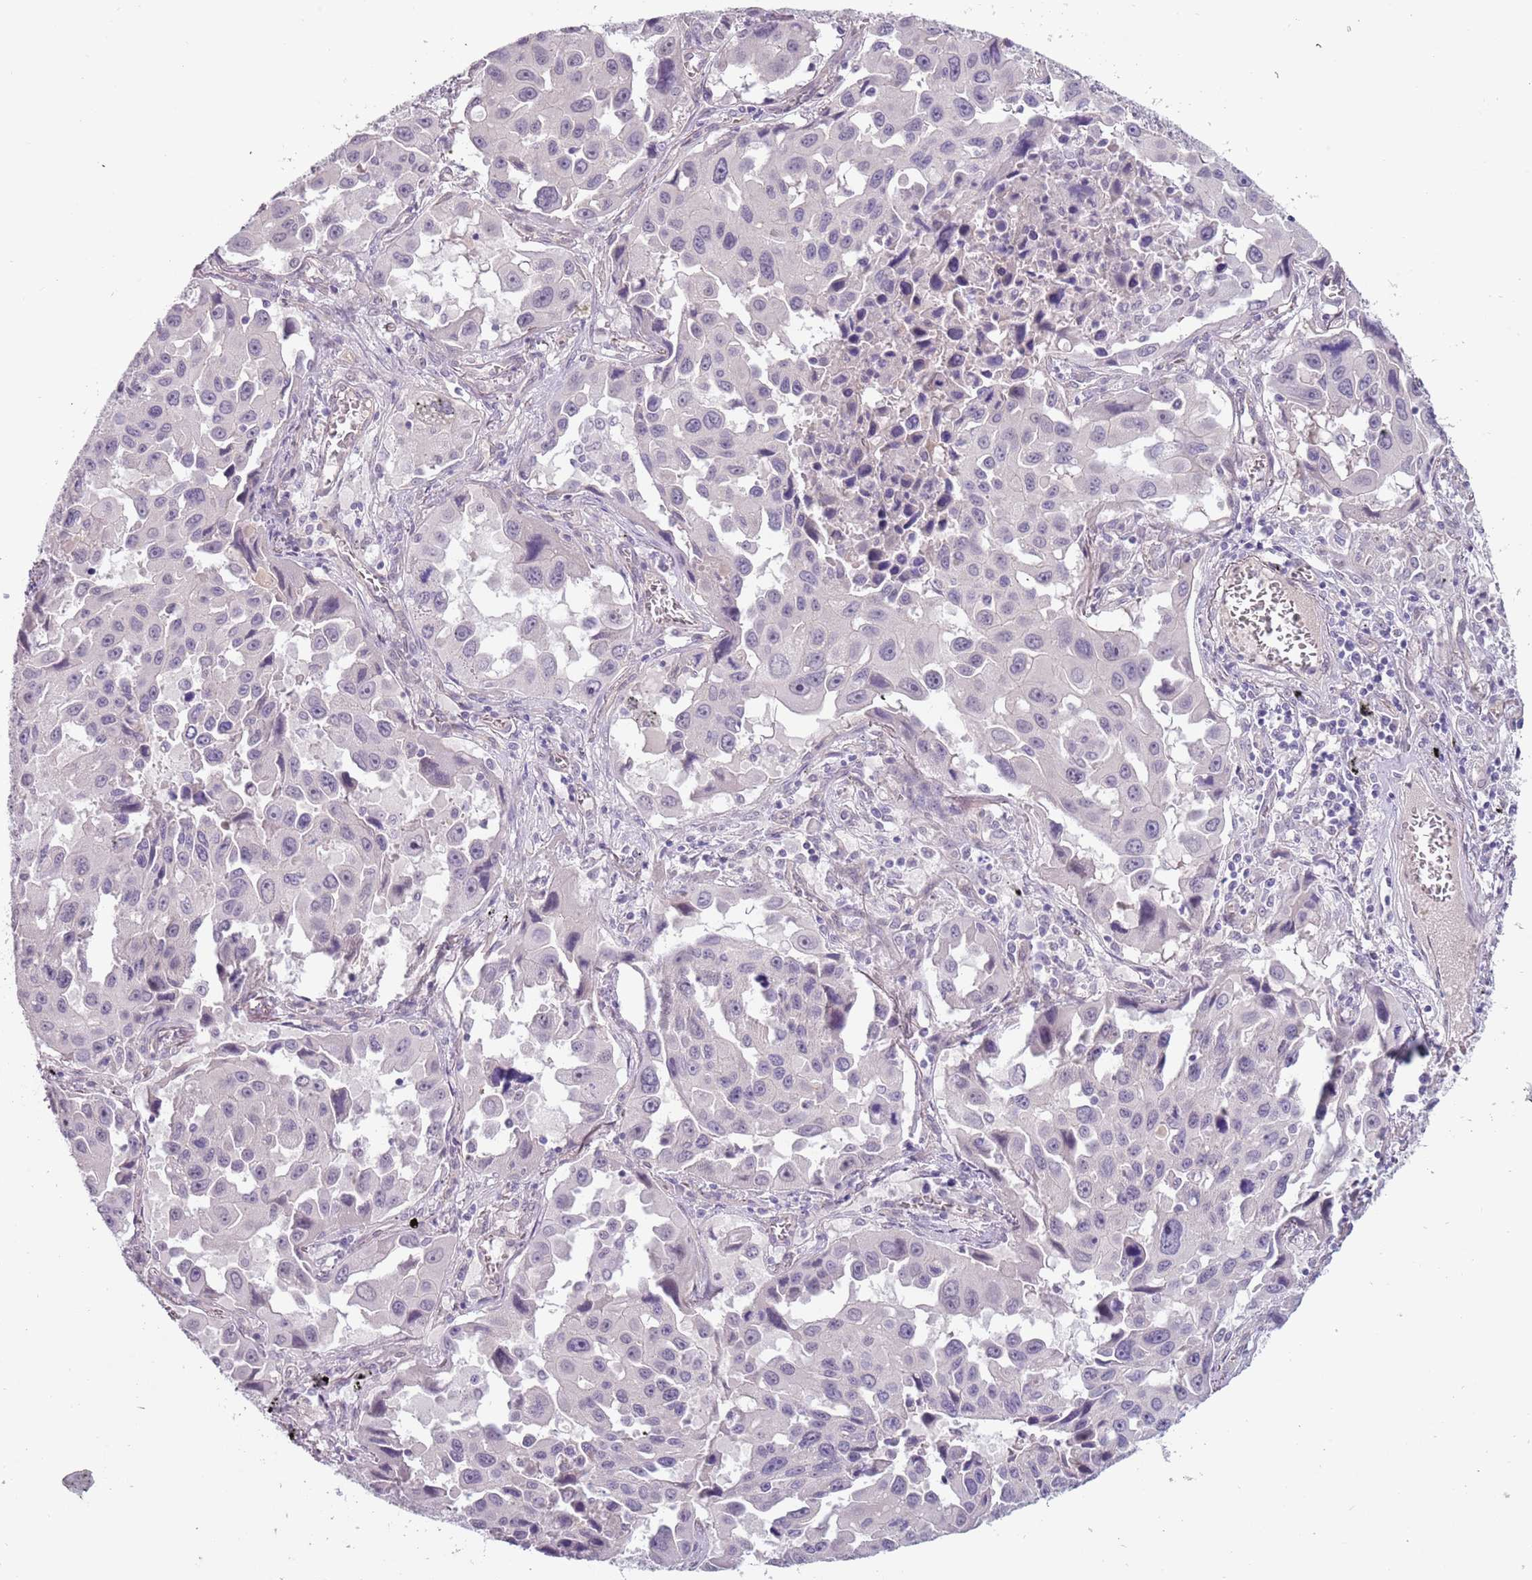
{"staining": {"intensity": "negative", "quantity": "none", "location": "none"}, "tissue": "lung cancer", "cell_type": "Tumor cells", "image_type": "cancer", "snomed": [{"axis": "morphology", "description": "Adenocarcinoma, NOS"}, {"axis": "topography", "description": "Lung"}], "caption": "IHC histopathology image of neoplastic tissue: lung adenocarcinoma stained with DAB (3,3'-diaminobenzidine) reveals no significant protein staining in tumor cells. (Brightfield microscopy of DAB immunohistochemistry (IHC) at high magnification).", "gene": "RFX2", "patient": {"sex": "male", "age": 66}}